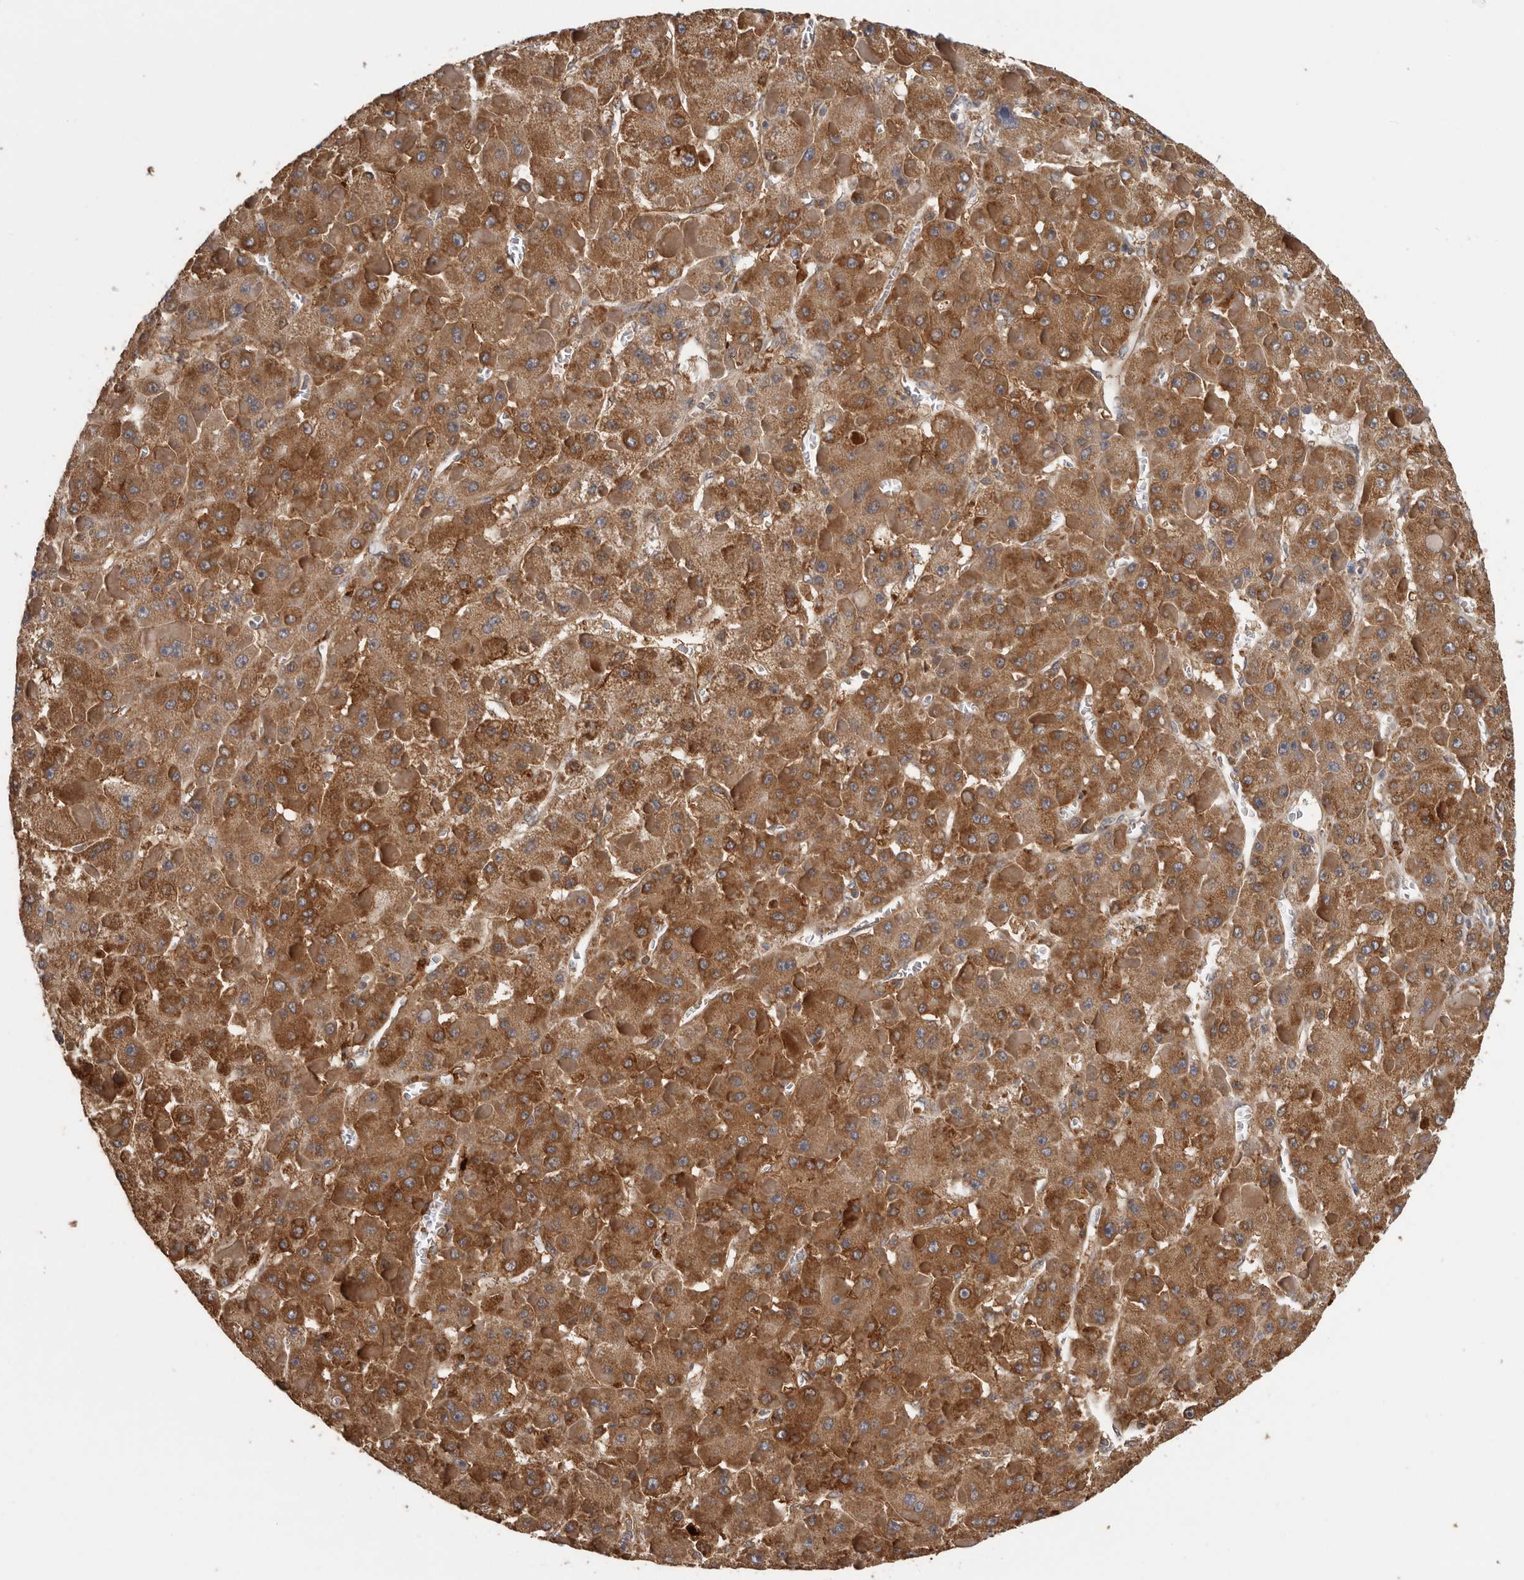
{"staining": {"intensity": "strong", "quantity": ">75%", "location": "cytoplasmic/membranous"}, "tissue": "liver cancer", "cell_type": "Tumor cells", "image_type": "cancer", "snomed": [{"axis": "morphology", "description": "Carcinoma, Hepatocellular, NOS"}, {"axis": "topography", "description": "Liver"}], "caption": "This photomicrograph shows immunohistochemistry staining of liver cancer (hepatocellular carcinoma), with high strong cytoplasmic/membranous staining in approximately >75% of tumor cells.", "gene": "CCT8", "patient": {"sex": "female", "age": 73}}